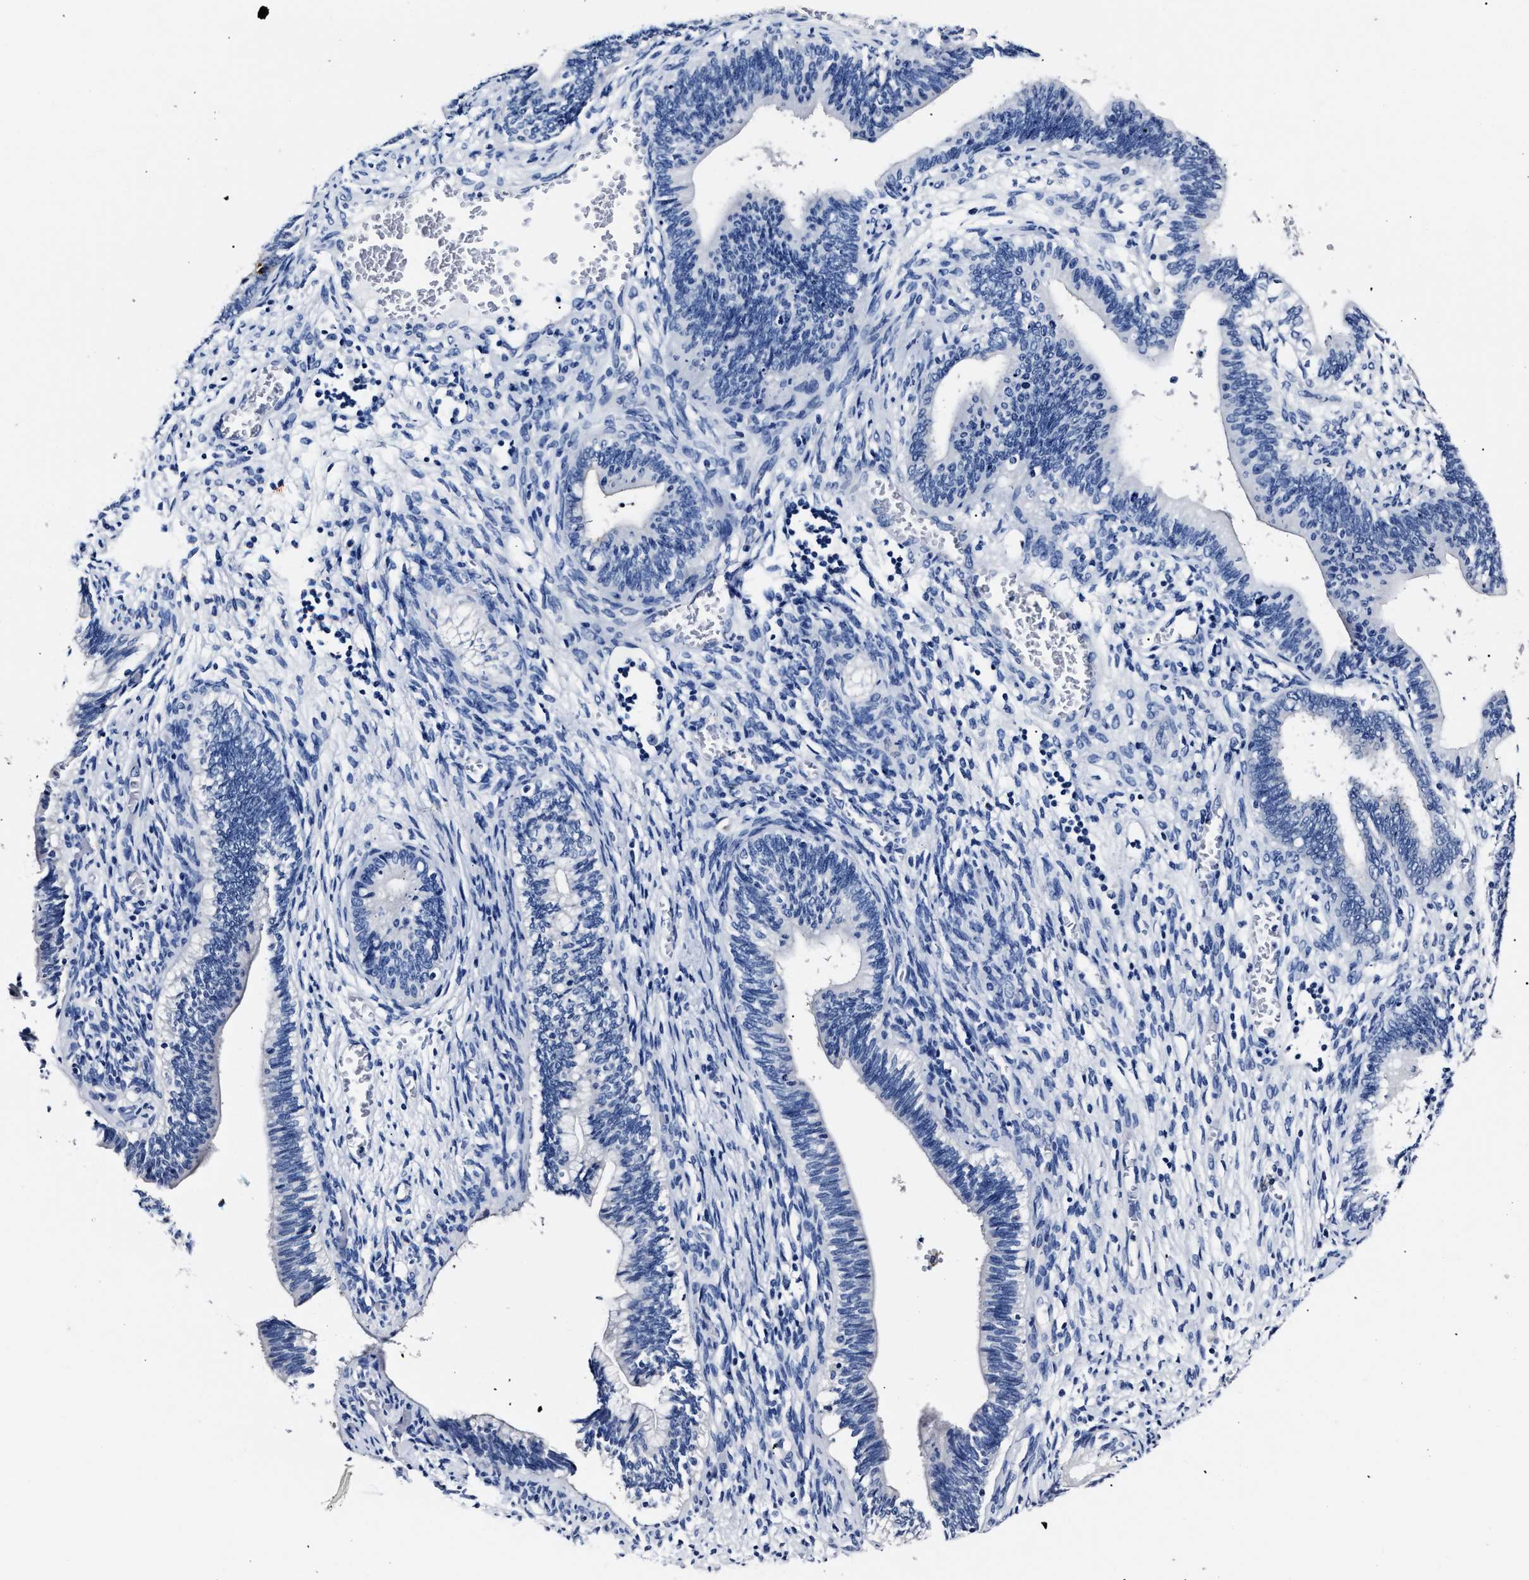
{"staining": {"intensity": "negative", "quantity": "none", "location": "none"}, "tissue": "cervical cancer", "cell_type": "Tumor cells", "image_type": "cancer", "snomed": [{"axis": "morphology", "description": "Adenocarcinoma, NOS"}, {"axis": "topography", "description": "Cervix"}], "caption": "High magnification brightfield microscopy of cervical cancer stained with DAB (brown) and counterstained with hematoxylin (blue): tumor cells show no significant positivity.", "gene": "ALPG", "patient": {"sex": "female", "age": 44}}